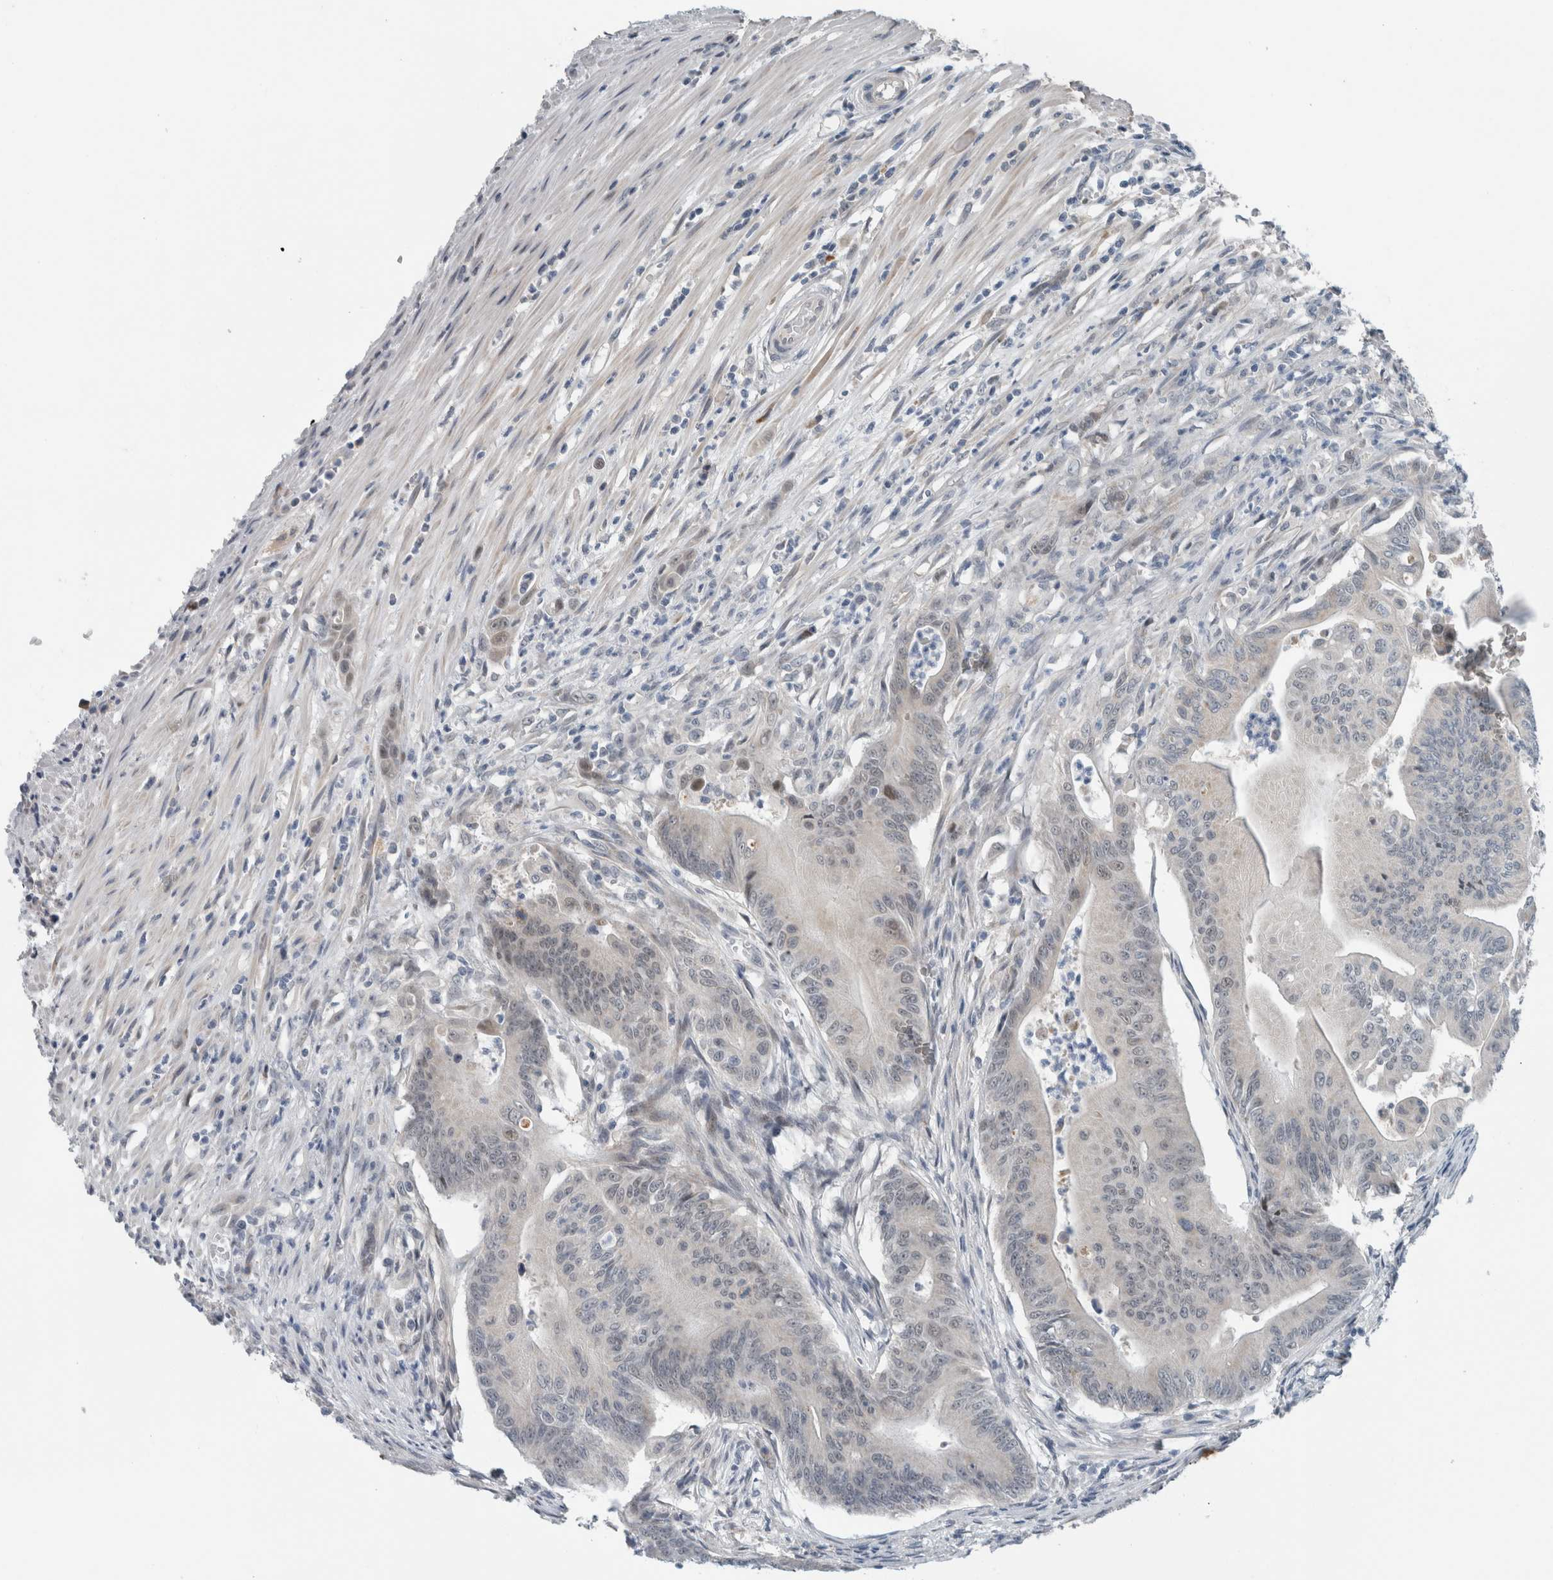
{"staining": {"intensity": "negative", "quantity": "none", "location": "none"}, "tissue": "colorectal cancer", "cell_type": "Tumor cells", "image_type": "cancer", "snomed": [{"axis": "morphology", "description": "Adenoma, NOS"}, {"axis": "morphology", "description": "Adenocarcinoma, NOS"}, {"axis": "topography", "description": "Colon"}], "caption": "Immunohistochemistry histopathology image of human adenocarcinoma (colorectal) stained for a protein (brown), which demonstrates no staining in tumor cells.", "gene": "GBA2", "patient": {"sex": "male", "age": 79}}